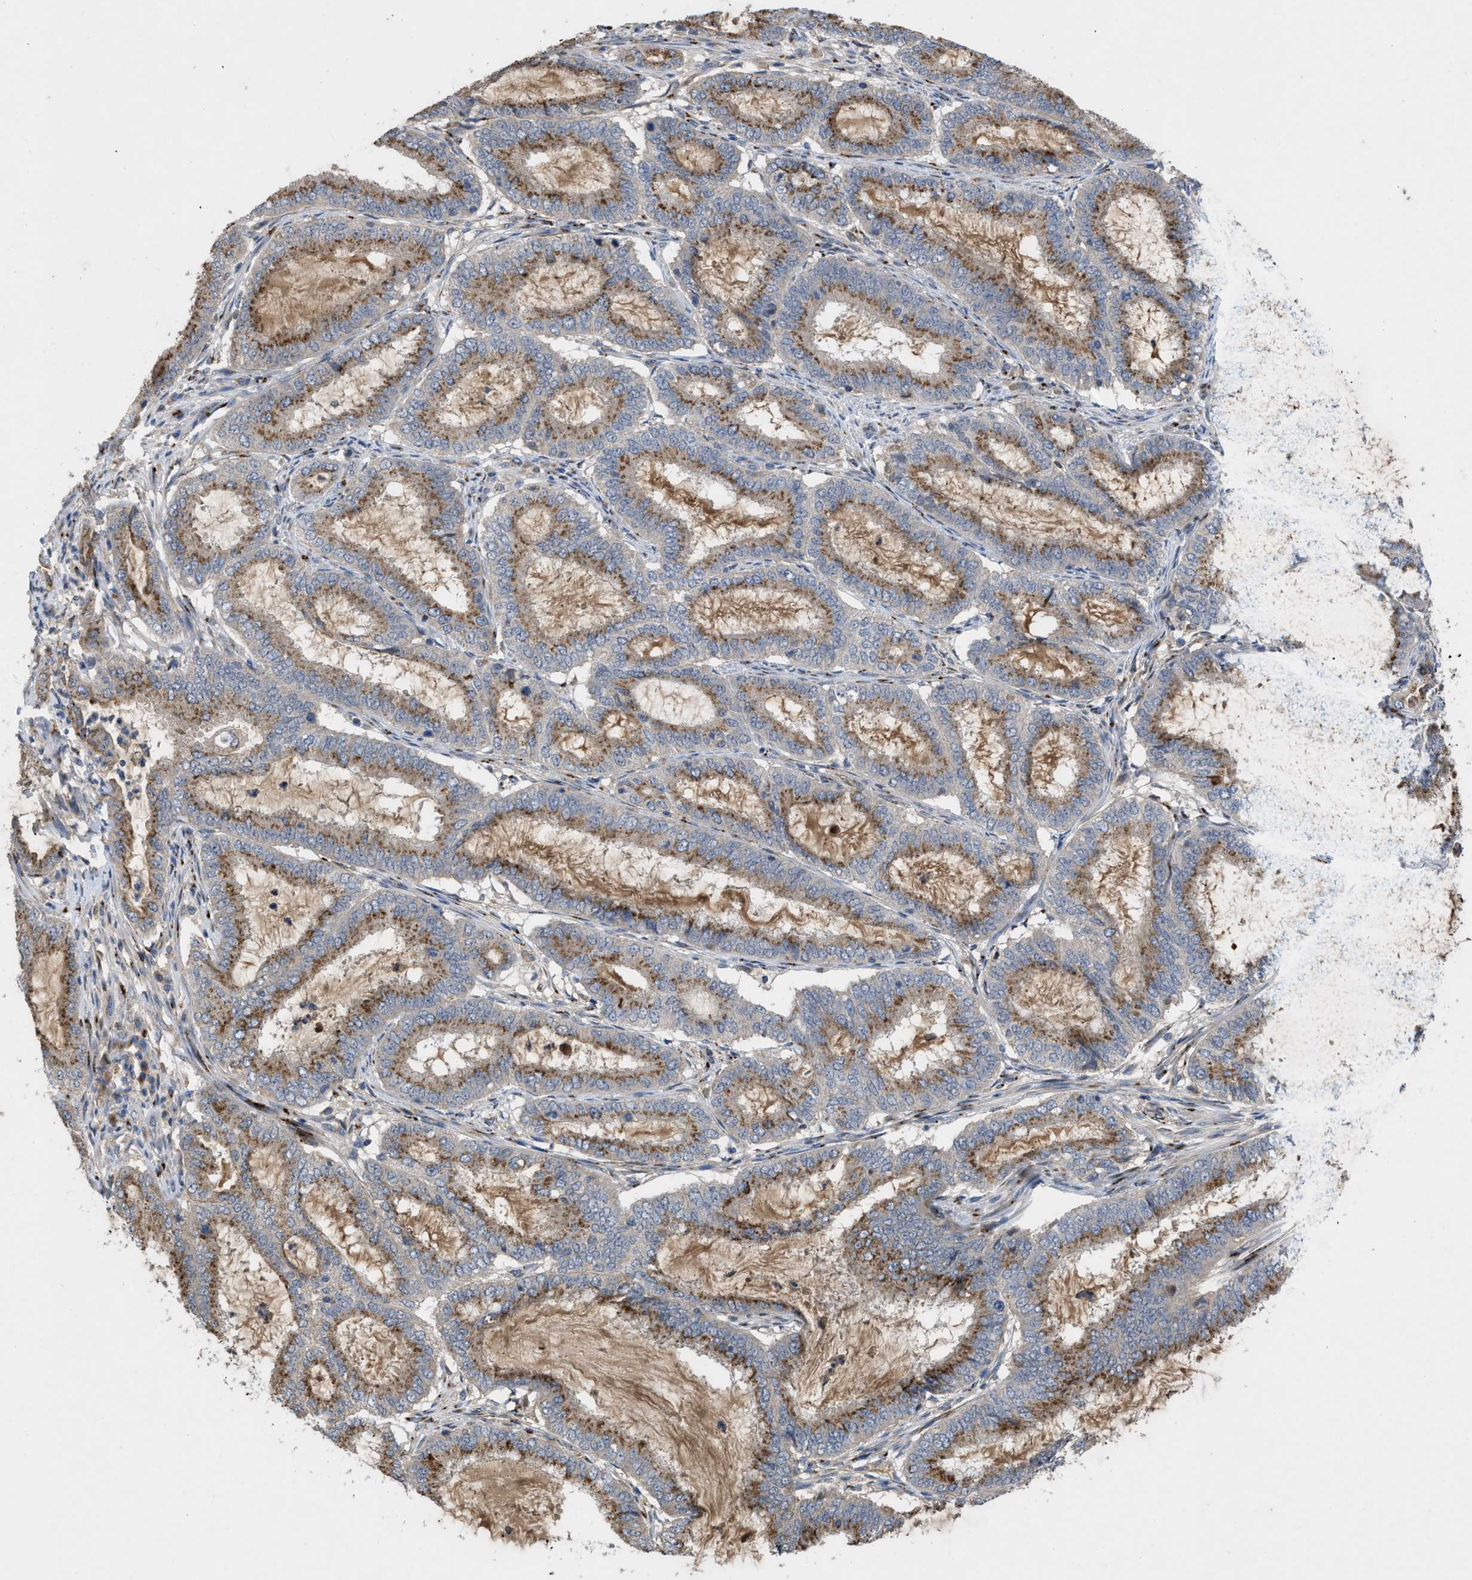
{"staining": {"intensity": "moderate", "quantity": ">75%", "location": "cytoplasmic/membranous"}, "tissue": "endometrial cancer", "cell_type": "Tumor cells", "image_type": "cancer", "snomed": [{"axis": "morphology", "description": "Adenocarcinoma, NOS"}, {"axis": "topography", "description": "Endometrium"}], "caption": "Endometrial adenocarcinoma tissue exhibits moderate cytoplasmic/membranous staining in about >75% of tumor cells, visualized by immunohistochemistry.", "gene": "SIK2", "patient": {"sex": "female", "age": 70}}